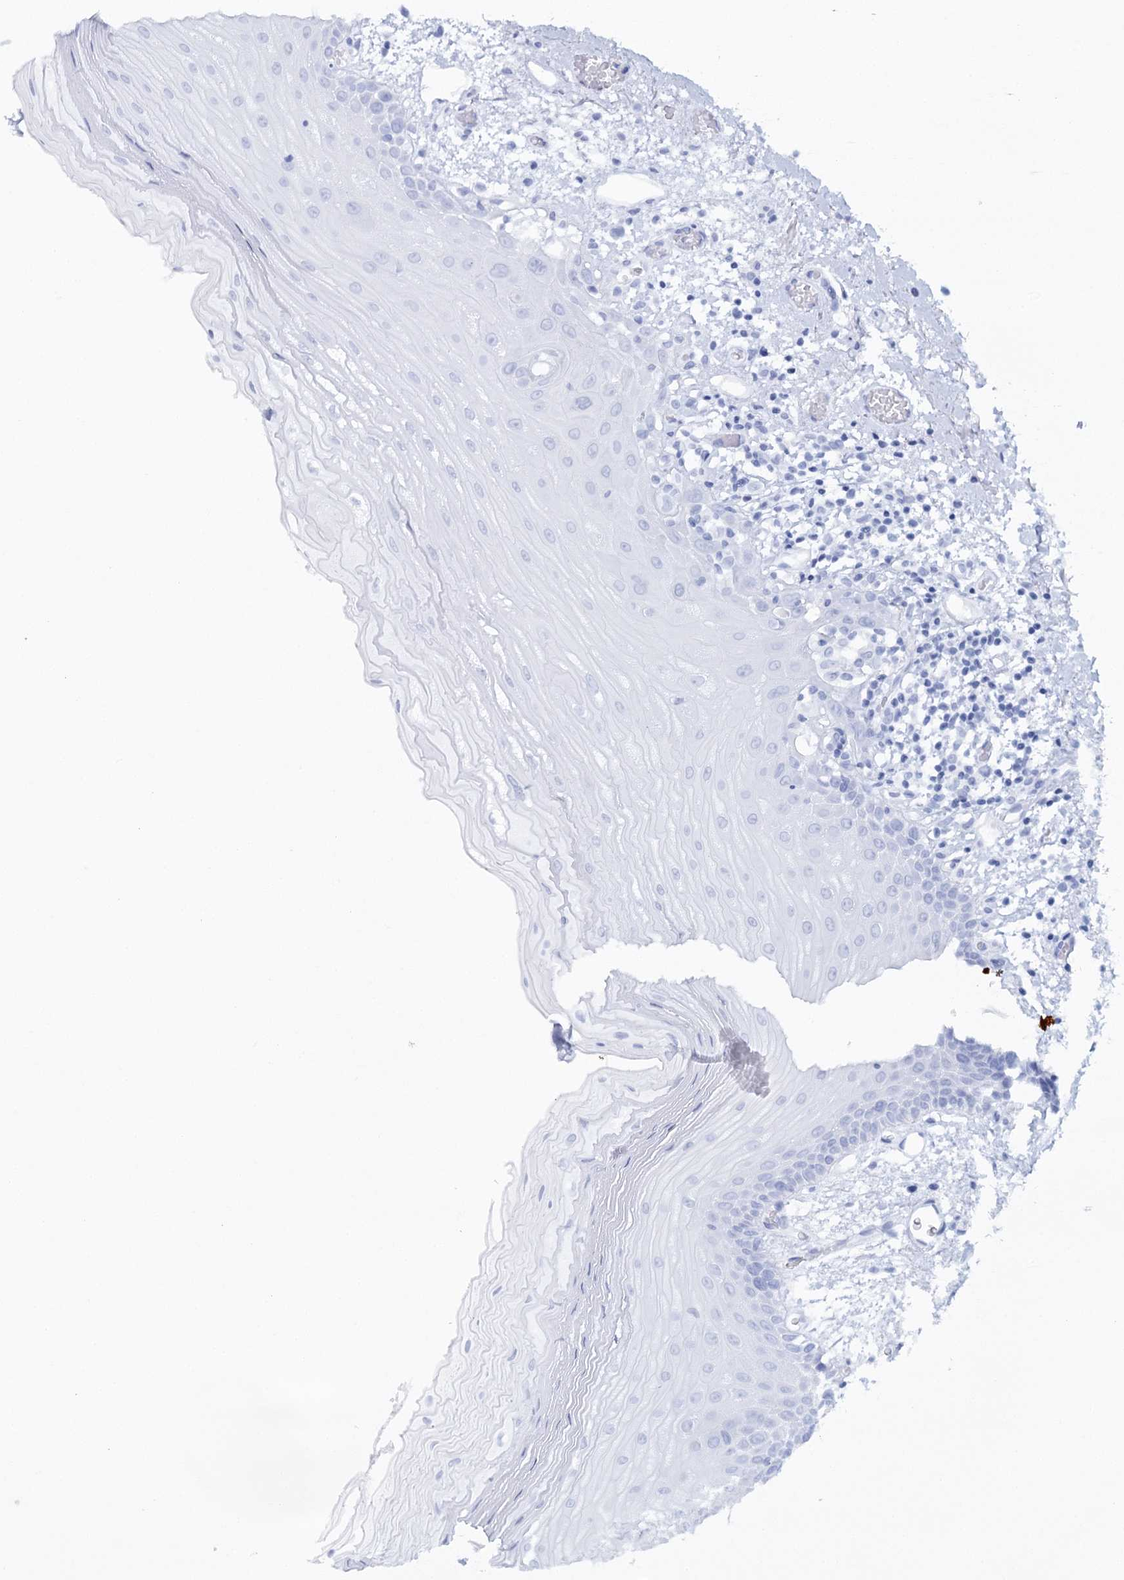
{"staining": {"intensity": "negative", "quantity": "none", "location": "none"}, "tissue": "oral mucosa", "cell_type": "Squamous epithelial cells", "image_type": "normal", "snomed": [{"axis": "morphology", "description": "Normal tissue, NOS"}, {"axis": "topography", "description": "Oral tissue"}], "caption": "Micrograph shows no significant protein positivity in squamous epithelial cells of benign oral mucosa.", "gene": "MAP3K13", "patient": {"sex": "male", "age": 52}}